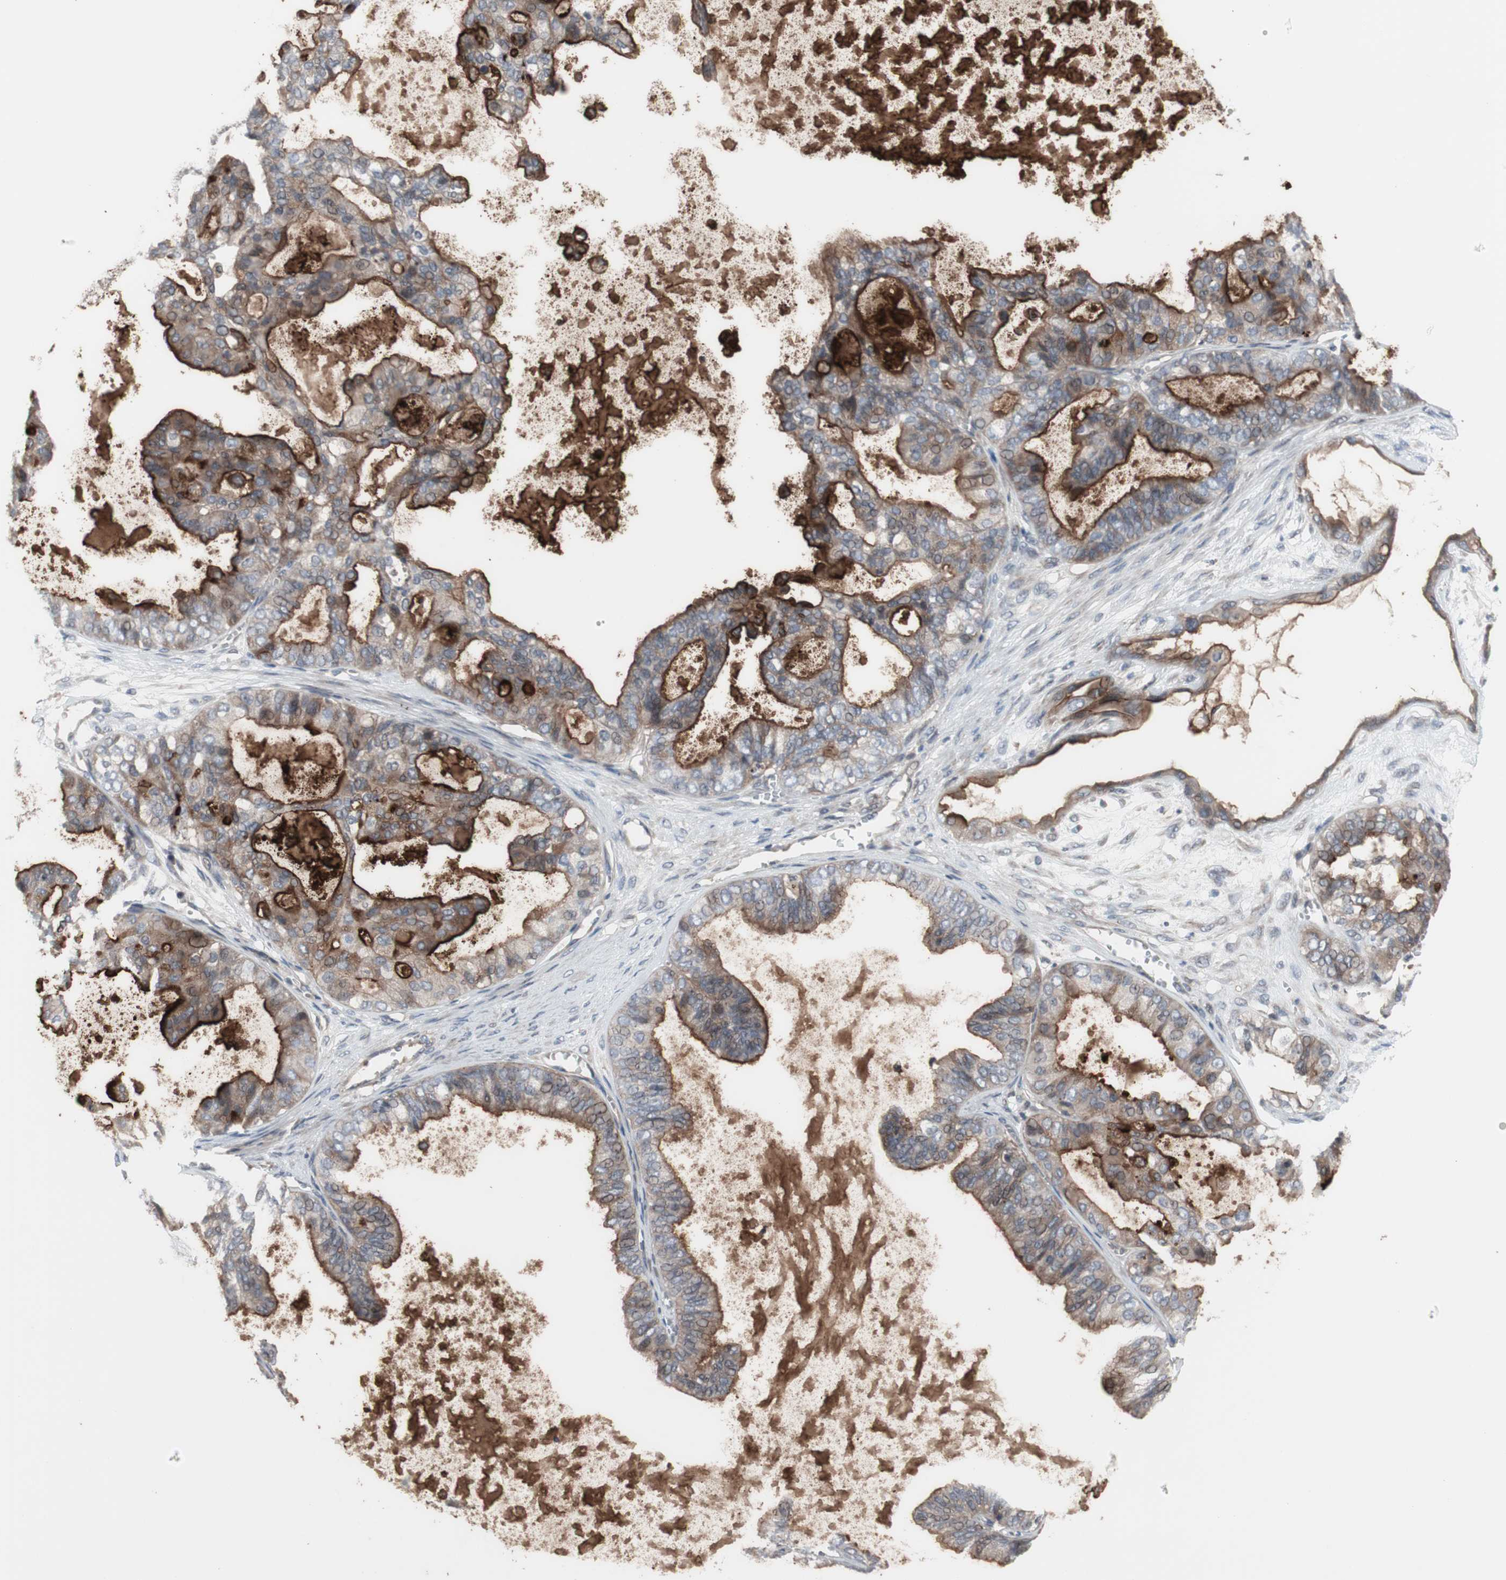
{"staining": {"intensity": "moderate", "quantity": ">75%", "location": "cytoplasmic/membranous"}, "tissue": "ovarian cancer", "cell_type": "Tumor cells", "image_type": "cancer", "snomed": [{"axis": "morphology", "description": "Carcinoma, NOS"}, {"axis": "morphology", "description": "Carcinoma, endometroid"}, {"axis": "topography", "description": "Ovary"}], "caption": "IHC of human ovarian cancer (endometroid carcinoma) reveals medium levels of moderate cytoplasmic/membranous expression in about >75% of tumor cells. (DAB = brown stain, brightfield microscopy at high magnification).", "gene": "OAZ1", "patient": {"sex": "female", "age": 50}}